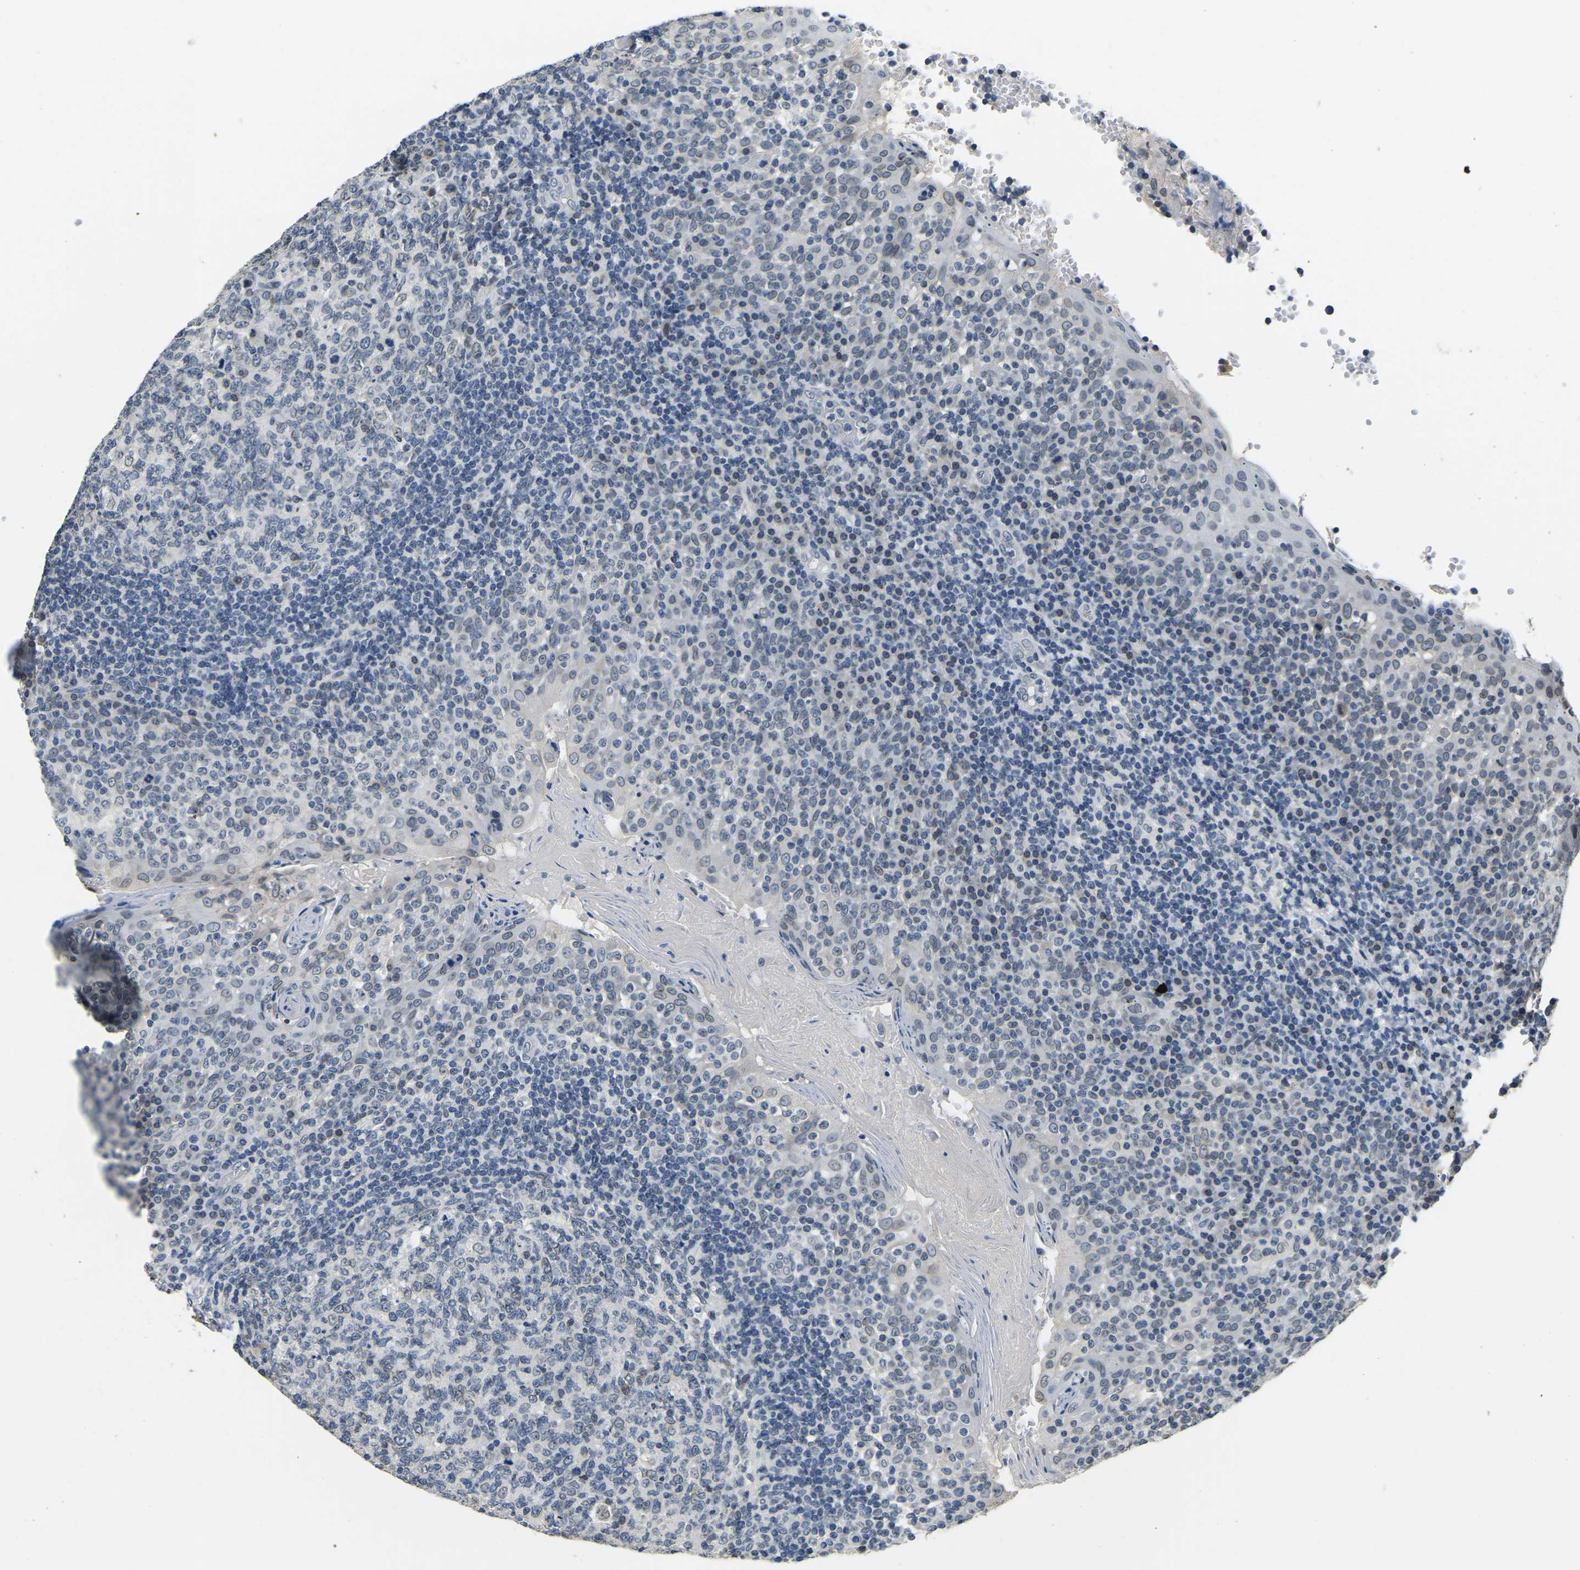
{"staining": {"intensity": "negative", "quantity": "none", "location": "none"}, "tissue": "tonsil", "cell_type": "Germinal center cells", "image_type": "normal", "snomed": [{"axis": "morphology", "description": "Normal tissue, NOS"}, {"axis": "topography", "description": "Tonsil"}], "caption": "The micrograph shows no significant expression in germinal center cells of tonsil.", "gene": "RANBP2", "patient": {"sex": "female", "age": 19}}